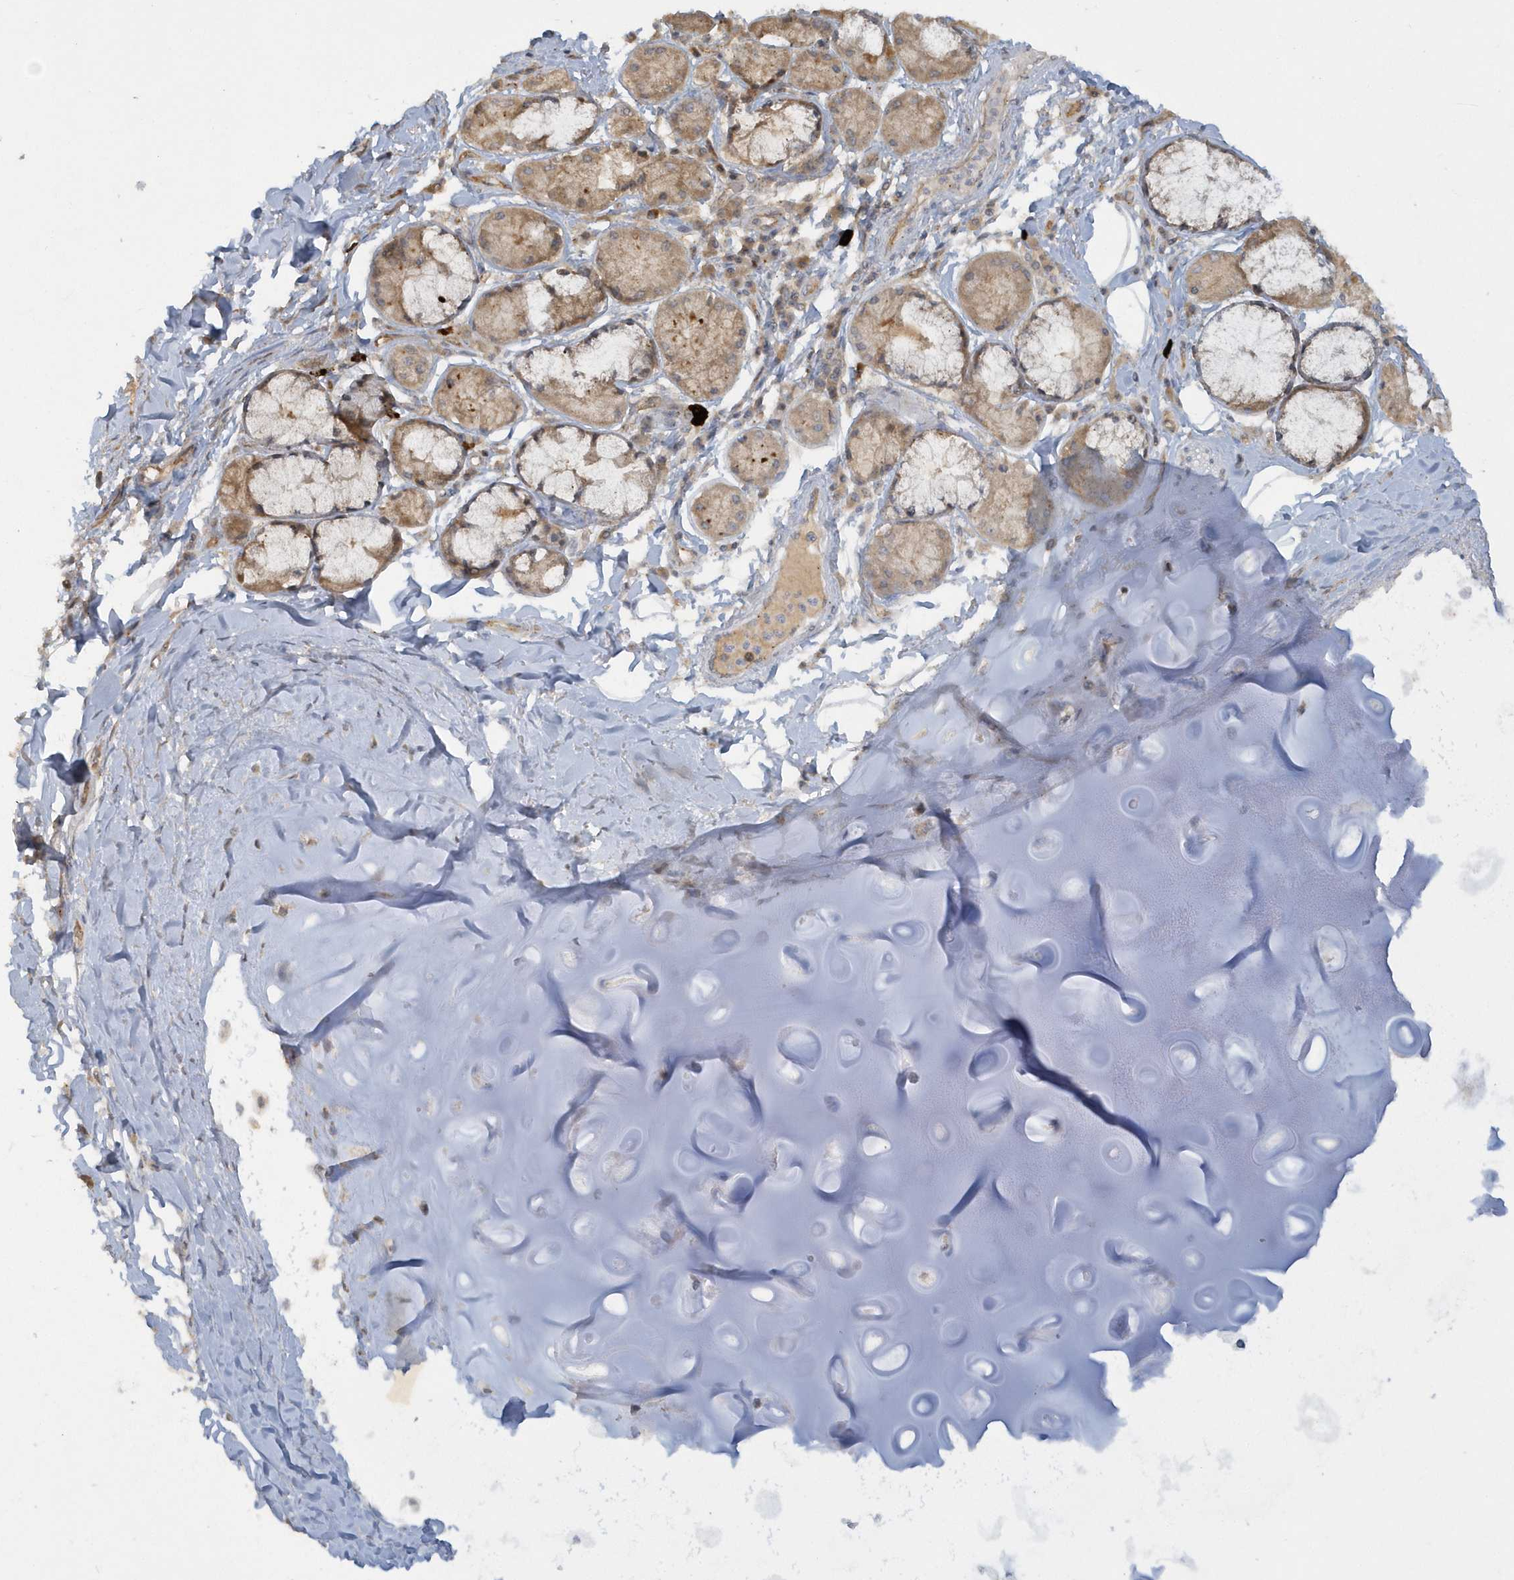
{"staining": {"intensity": "weak", "quantity": "25%-75%", "location": "cytoplasmic/membranous"}, "tissue": "adipose tissue", "cell_type": "Adipocytes", "image_type": "normal", "snomed": [{"axis": "morphology", "description": "Normal tissue, NOS"}, {"axis": "topography", "description": "Cartilage tissue"}, {"axis": "topography", "description": "Bronchus"}, {"axis": "topography", "description": "Lung"}, {"axis": "topography", "description": "Peripheral nerve tissue"}], "caption": "High-power microscopy captured an immunohistochemistry micrograph of normal adipose tissue, revealing weak cytoplasmic/membranous staining in approximately 25%-75% of adipocytes. Nuclei are stained in blue.", "gene": "STIM2", "patient": {"sex": "female", "age": 49}}